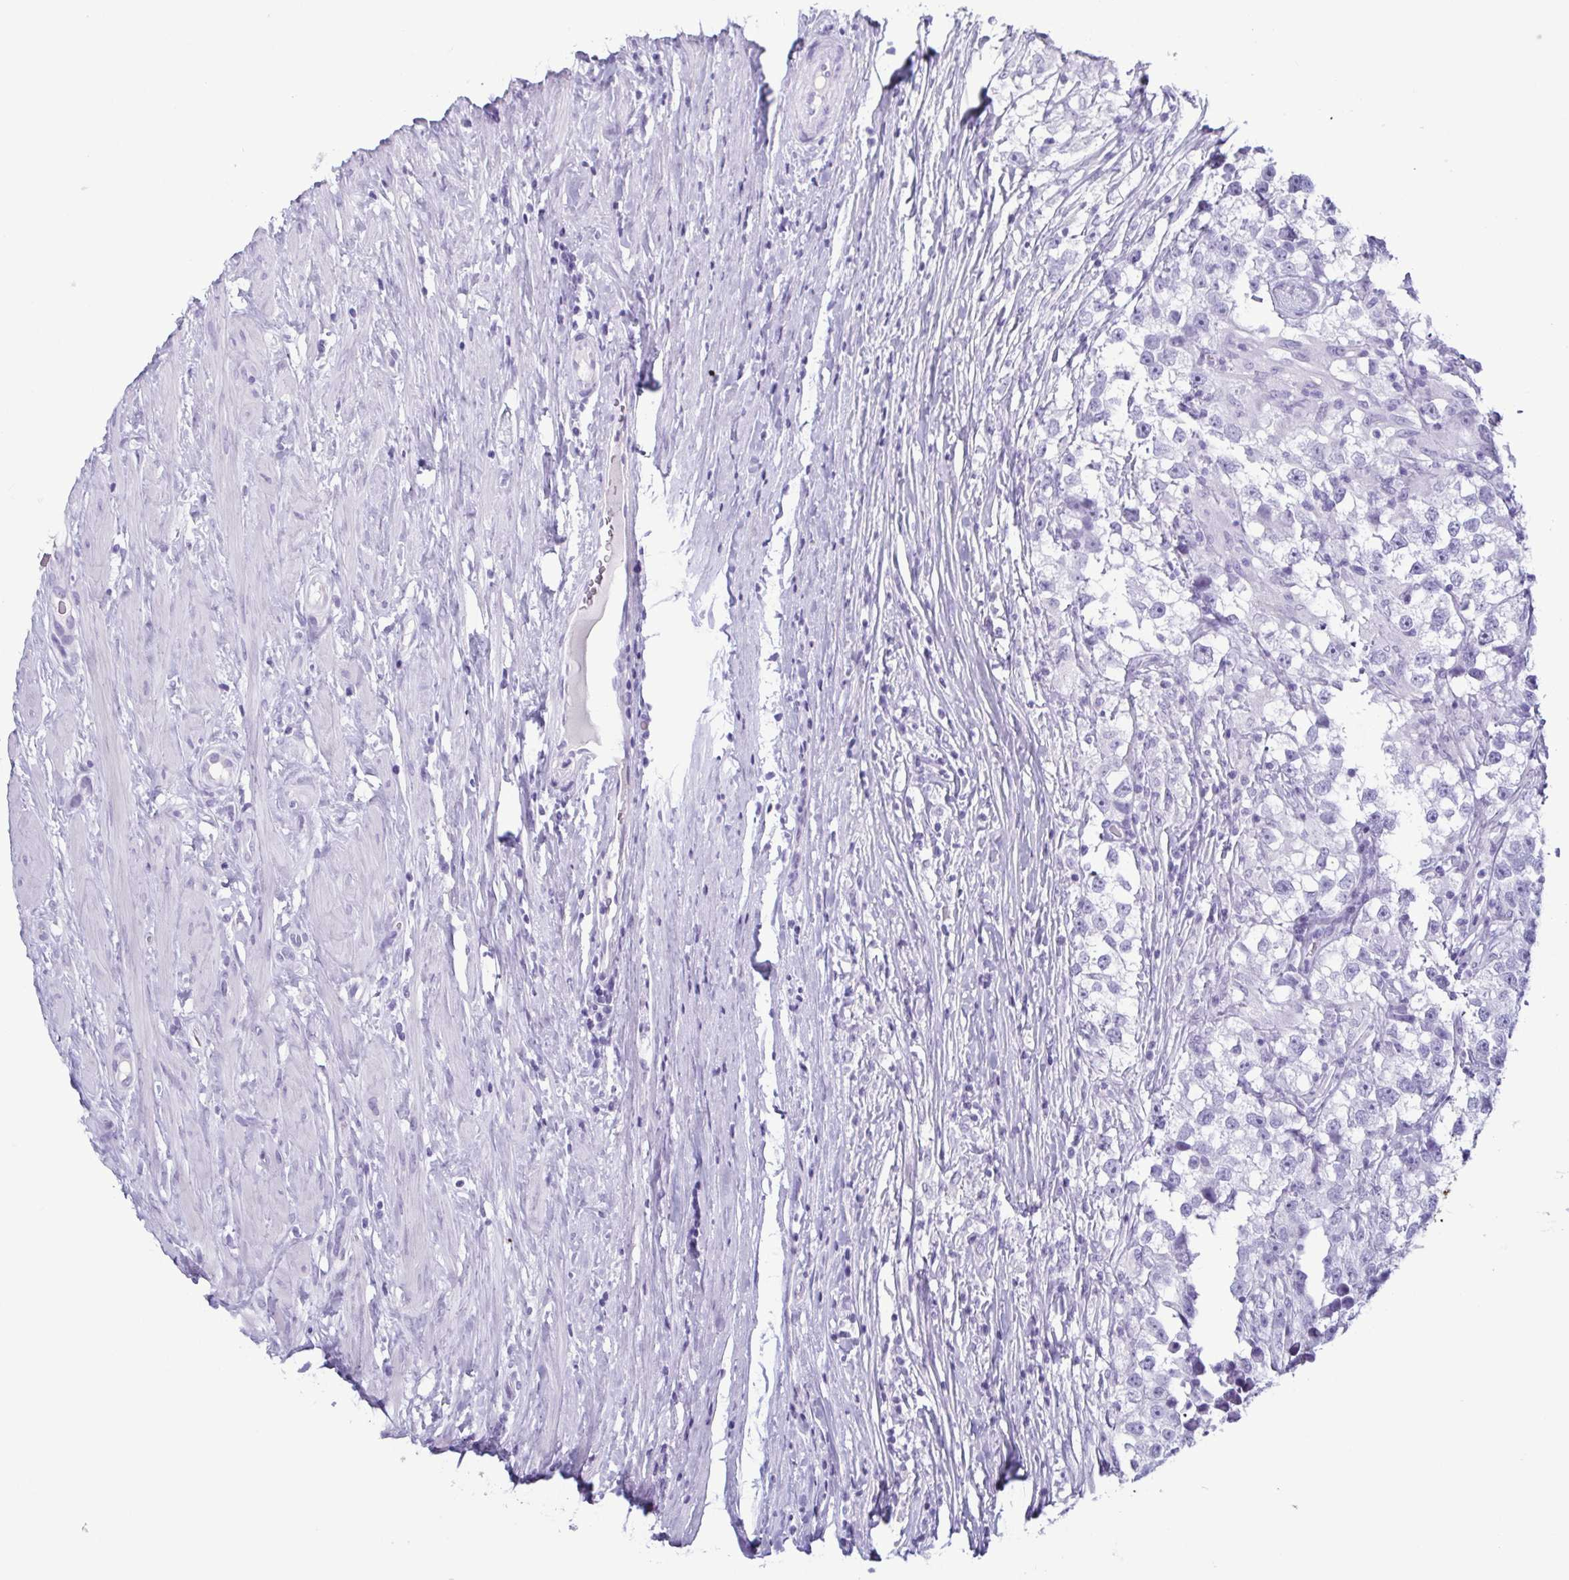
{"staining": {"intensity": "negative", "quantity": "none", "location": "none"}, "tissue": "testis cancer", "cell_type": "Tumor cells", "image_type": "cancer", "snomed": [{"axis": "morphology", "description": "Seminoma, NOS"}, {"axis": "topography", "description": "Testis"}], "caption": "Tumor cells show no significant protein staining in testis cancer (seminoma).", "gene": "KRT10", "patient": {"sex": "male", "age": 46}}